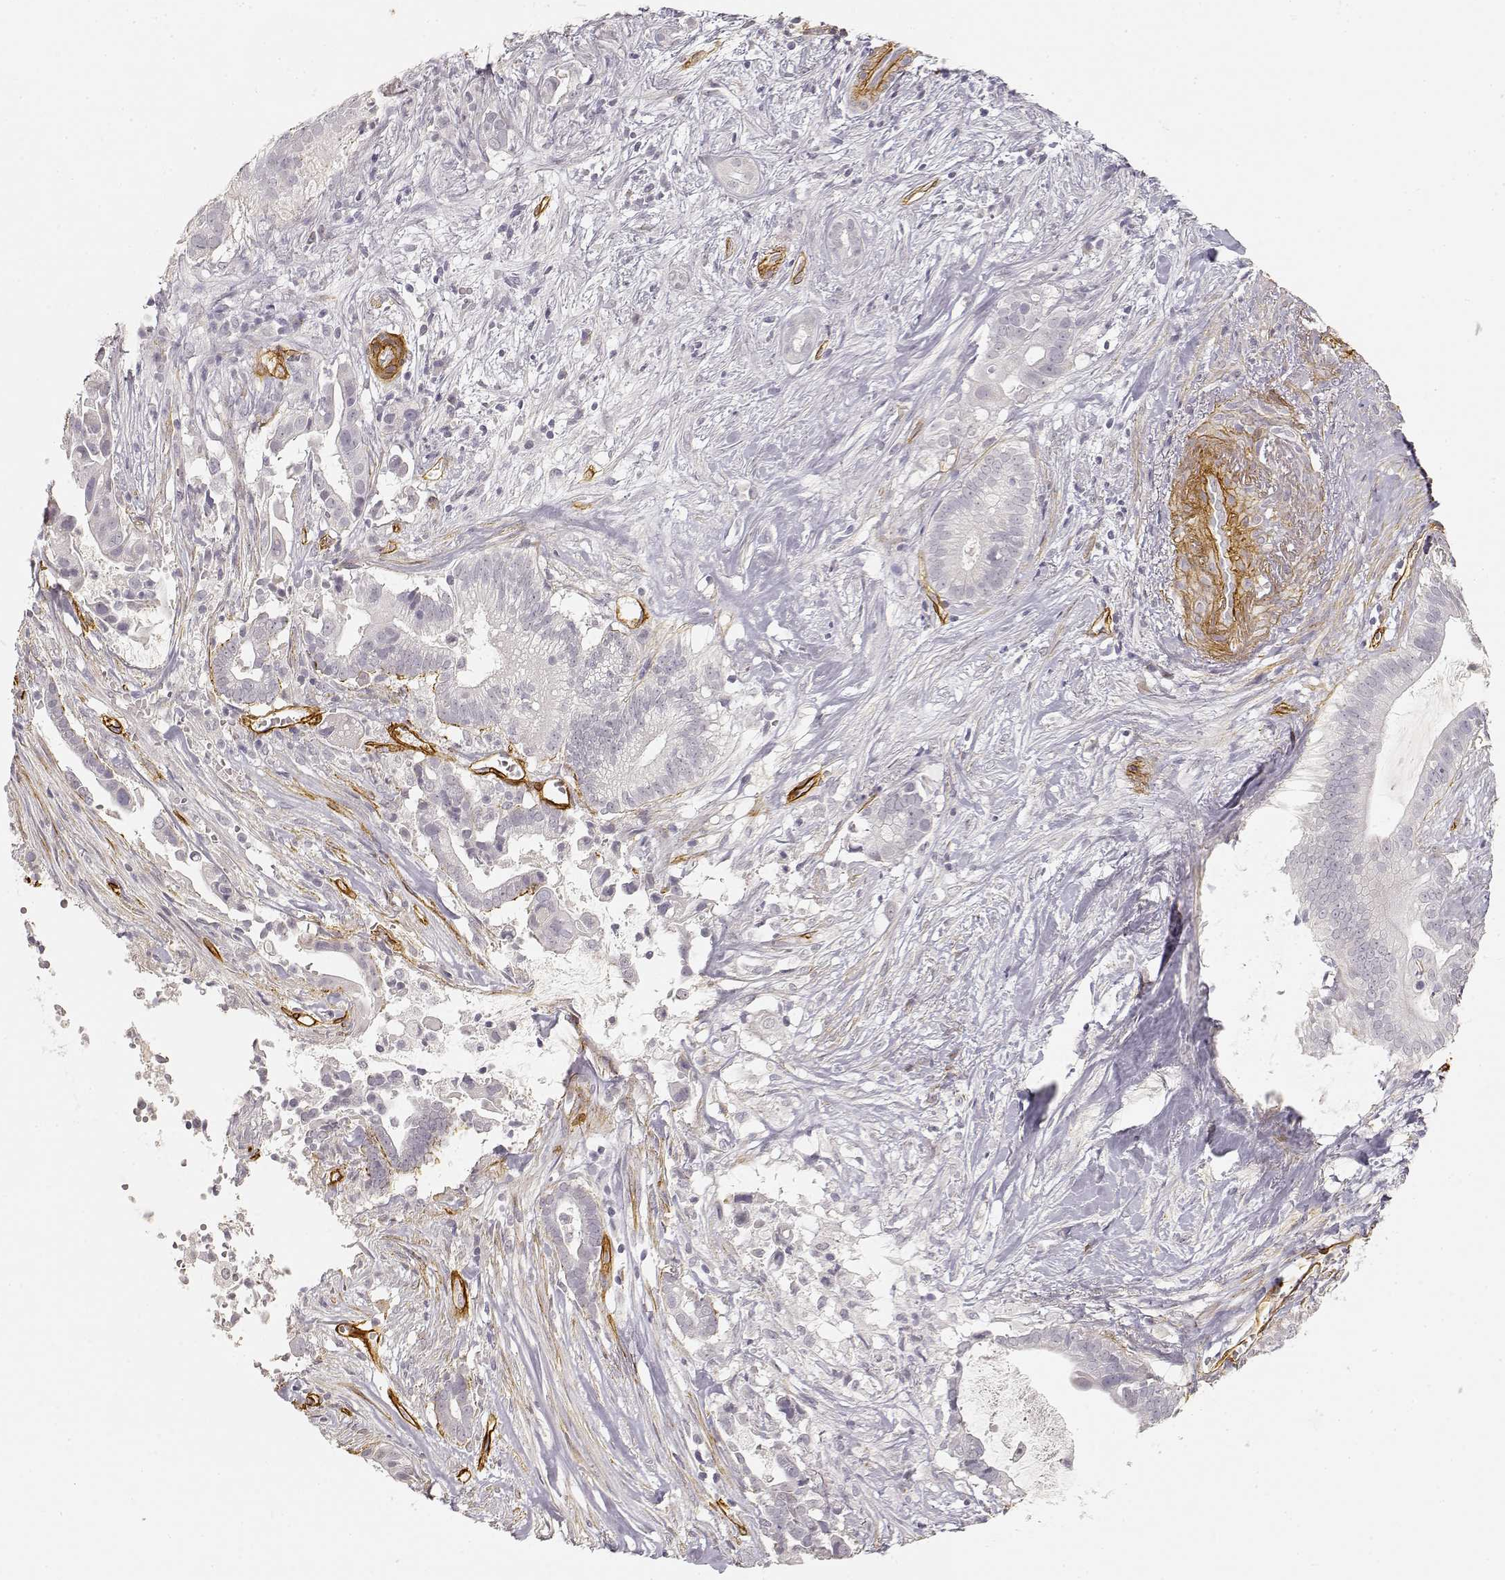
{"staining": {"intensity": "negative", "quantity": "none", "location": "none"}, "tissue": "pancreatic cancer", "cell_type": "Tumor cells", "image_type": "cancer", "snomed": [{"axis": "morphology", "description": "Adenocarcinoma, NOS"}, {"axis": "topography", "description": "Pancreas"}], "caption": "Human pancreatic adenocarcinoma stained for a protein using immunohistochemistry shows no staining in tumor cells.", "gene": "LAMA4", "patient": {"sex": "male", "age": 61}}